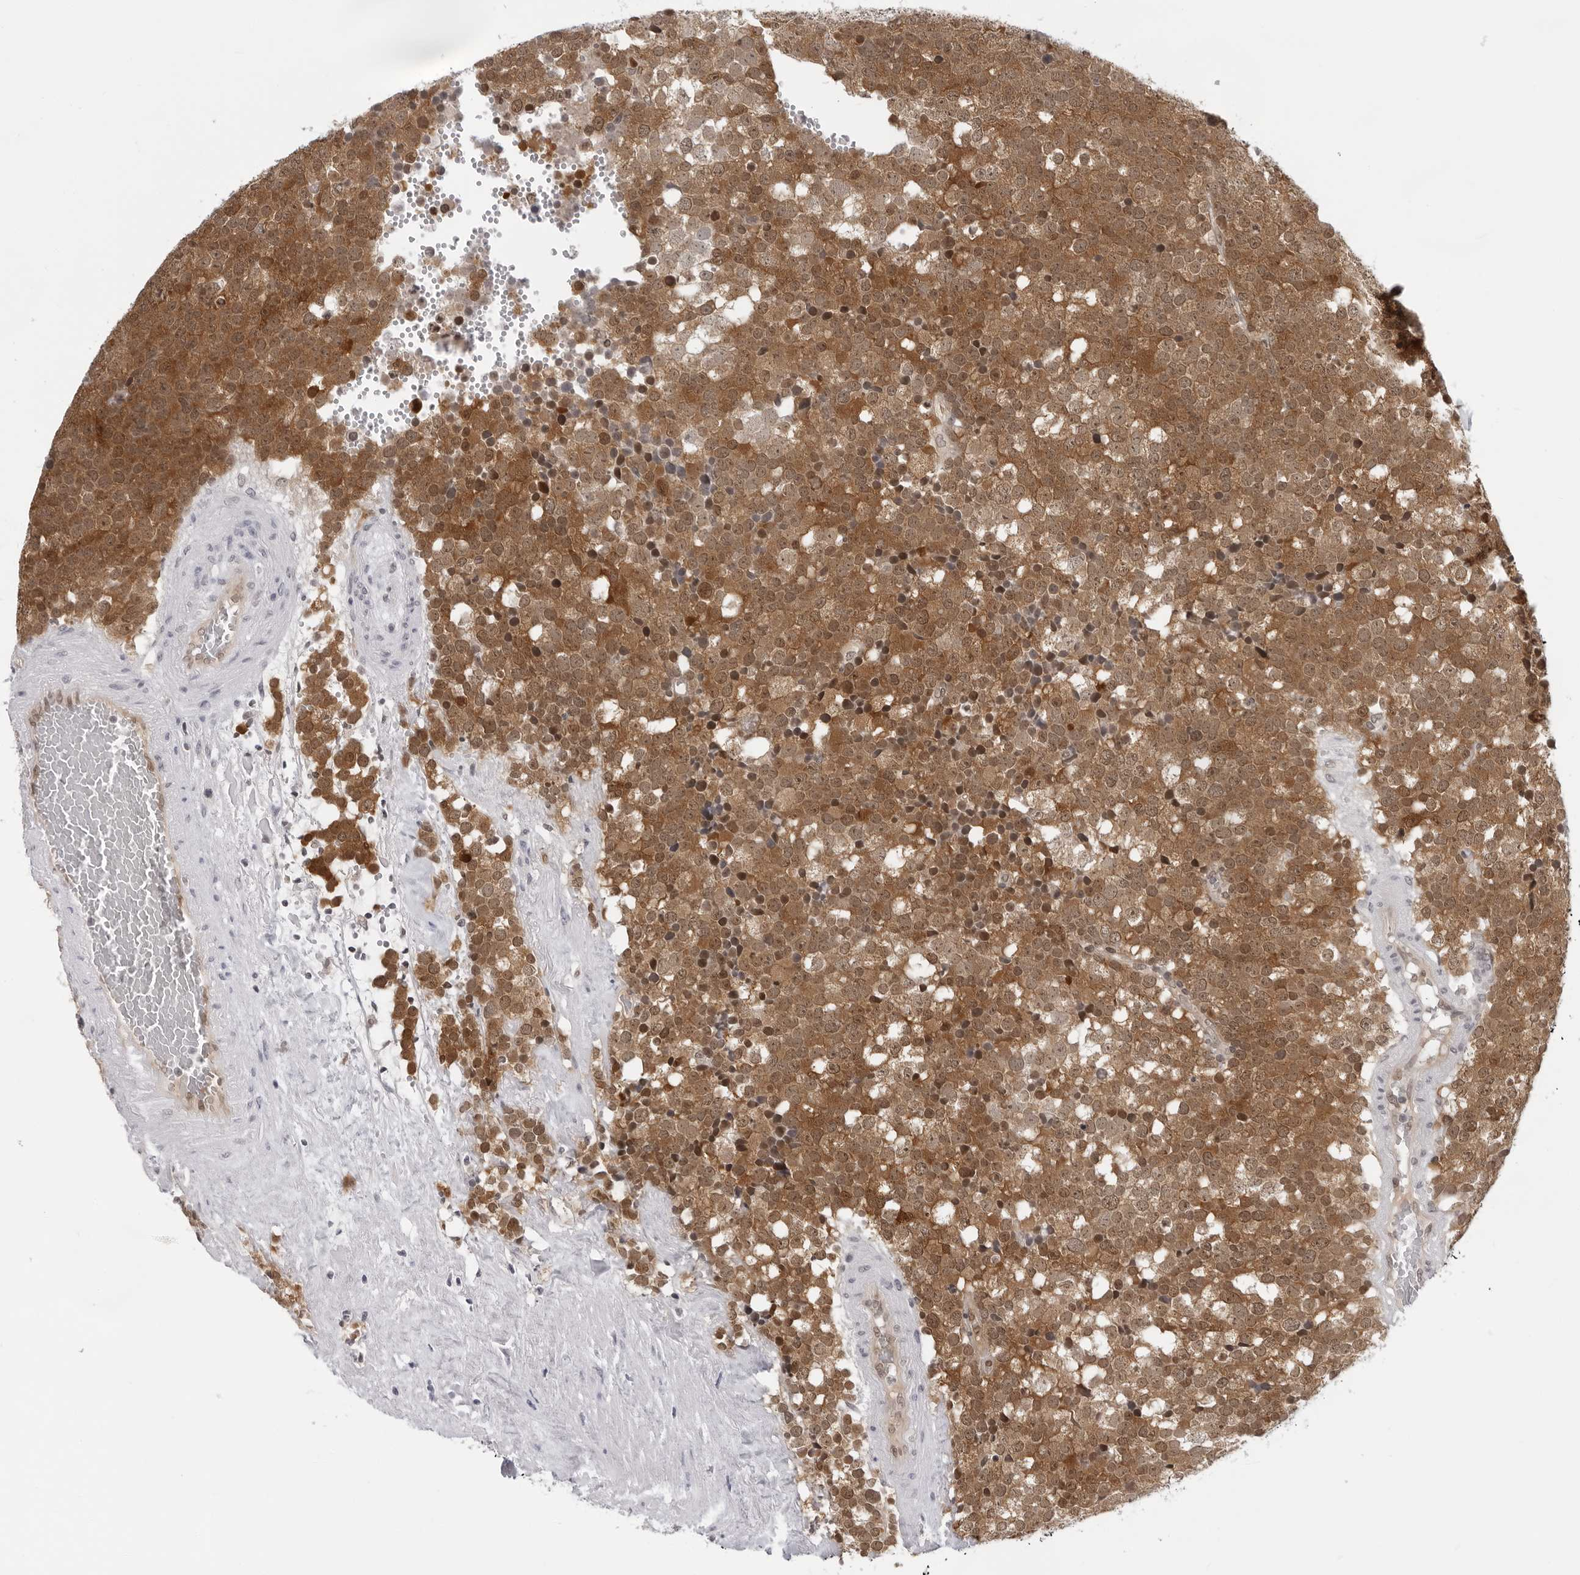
{"staining": {"intensity": "moderate", "quantity": ">75%", "location": "cytoplasmic/membranous"}, "tissue": "testis cancer", "cell_type": "Tumor cells", "image_type": "cancer", "snomed": [{"axis": "morphology", "description": "Seminoma, NOS"}, {"axis": "topography", "description": "Testis"}], "caption": "Immunohistochemistry (IHC) (DAB) staining of human testis cancer exhibits moderate cytoplasmic/membranous protein positivity in about >75% of tumor cells.", "gene": "CASP7", "patient": {"sex": "male", "age": 71}}